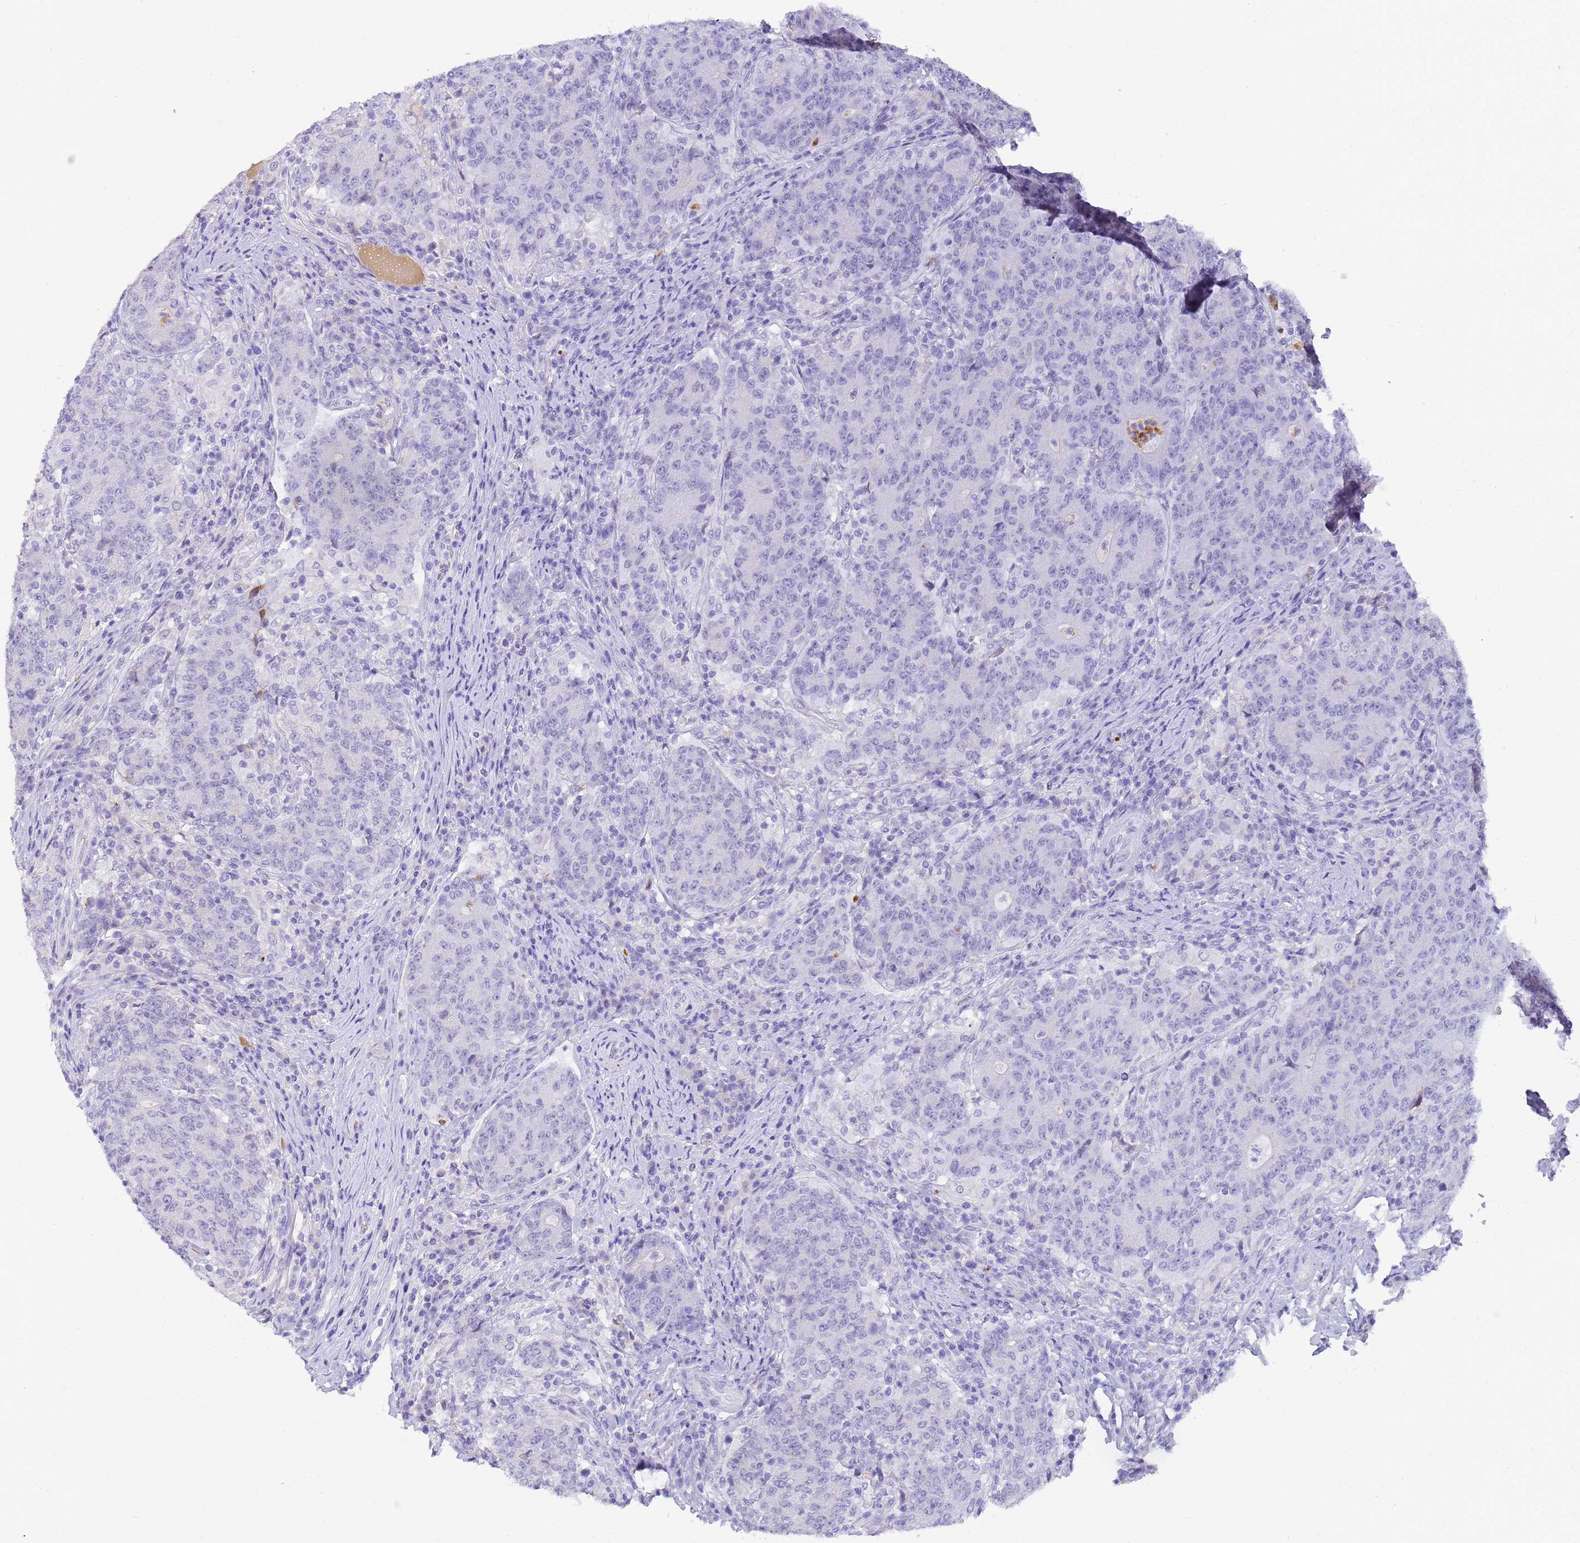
{"staining": {"intensity": "negative", "quantity": "none", "location": "none"}, "tissue": "colorectal cancer", "cell_type": "Tumor cells", "image_type": "cancer", "snomed": [{"axis": "morphology", "description": "Adenocarcinoma, NOS"}, {"axis": "topography", "description": "Colon"}], "caption": "This is an immunohistochemistry (IHC) histopathology image of colorectal cancer. There is no staining in tumor cells.", "gene": "CFHR2", "patient": {"sex": "female", "age": 75}}